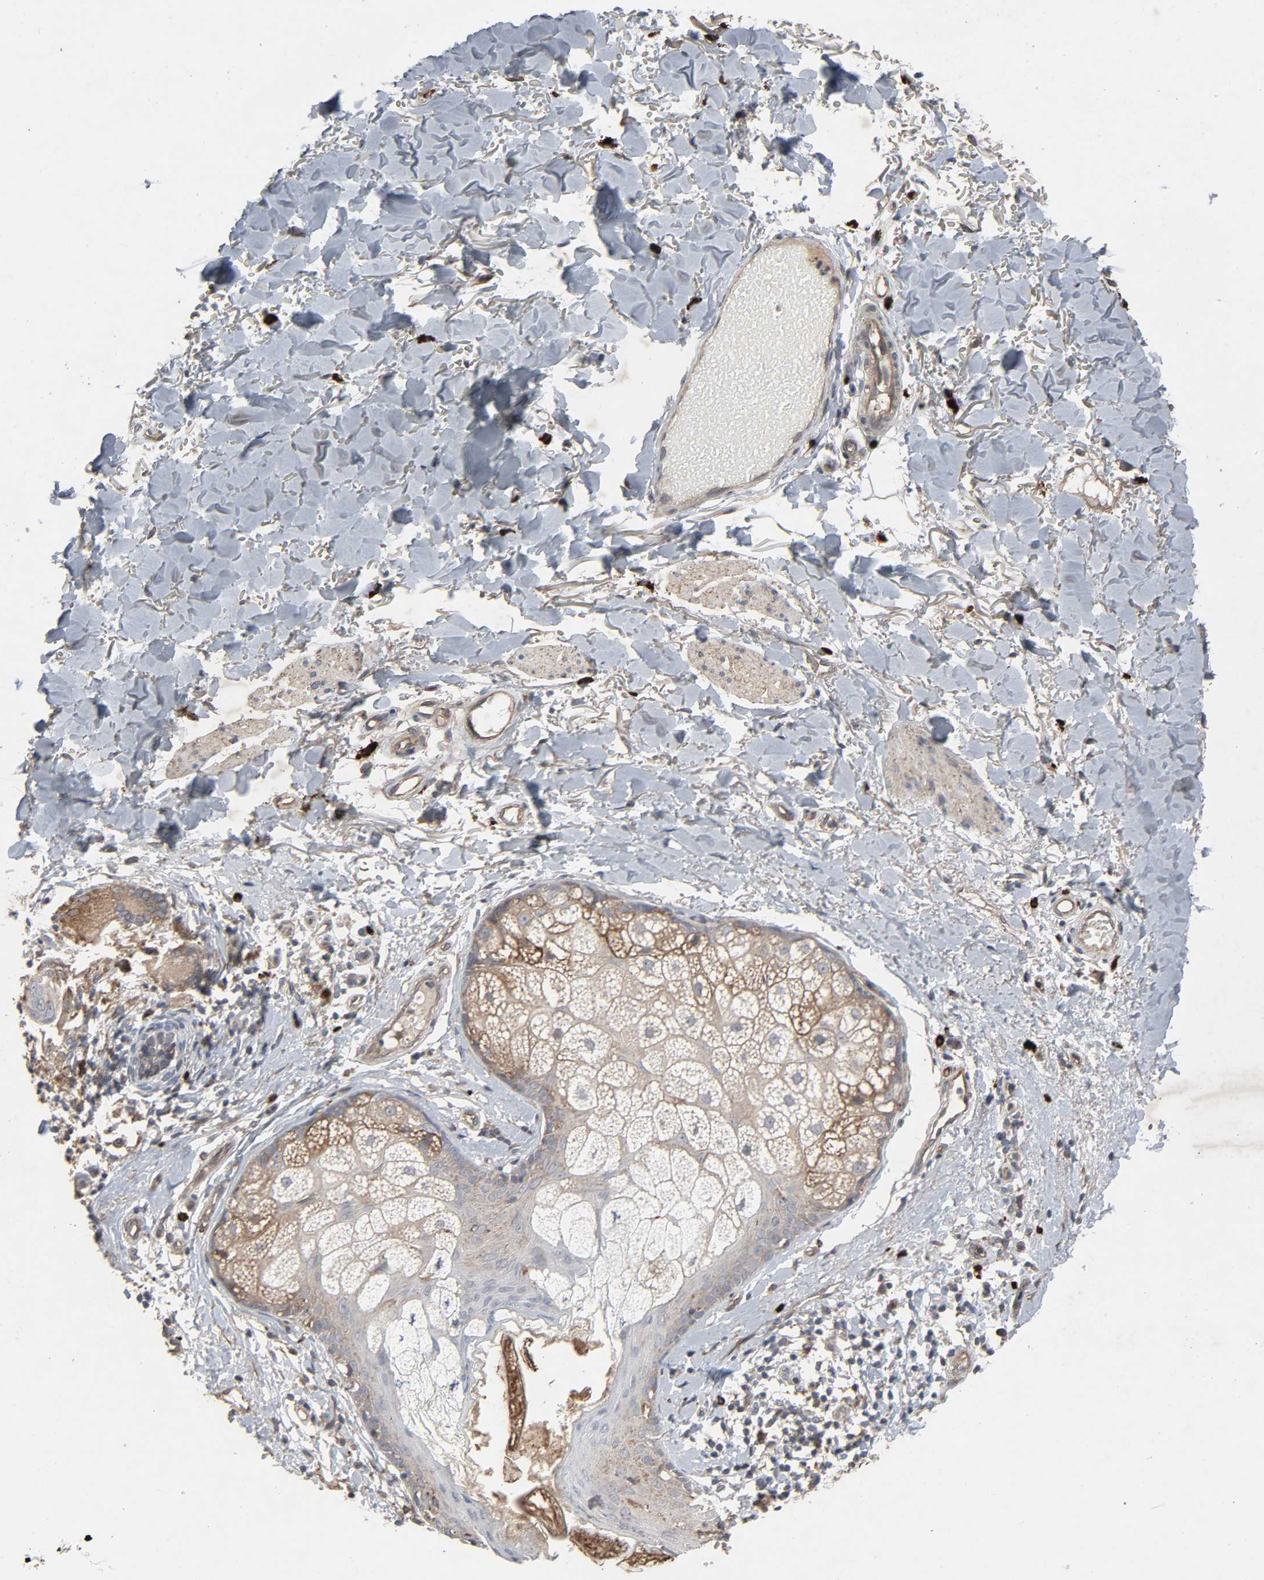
{"staining": {"intensity": "weak", "quantity": ">75%", "location": "cytoplasmic/membranous"}, "tissue": "skin cancer", "cell_type": "Tumor cells", "image_type": "cancer", "snomed": [{"axis": "morphology", "description": "Fibrosis, NOS"}, {"axis": "morphology", "description": "Basal cell carcinoma"}, {"axis": "topography", "description": "Skin"}], "caption": "Immunohistochemistry image of neoplastic tissue: human basal cell carcinoma (skin) stained using immunohistochemistry shows low levels of weak protein expression localized specifically in the cytoplasmic/membranous of tumor cells, appearing as a cytoplasmic/membranous brown color.", "gene": "ADCY4", "patient": {"sex": "male", "age": 76}}